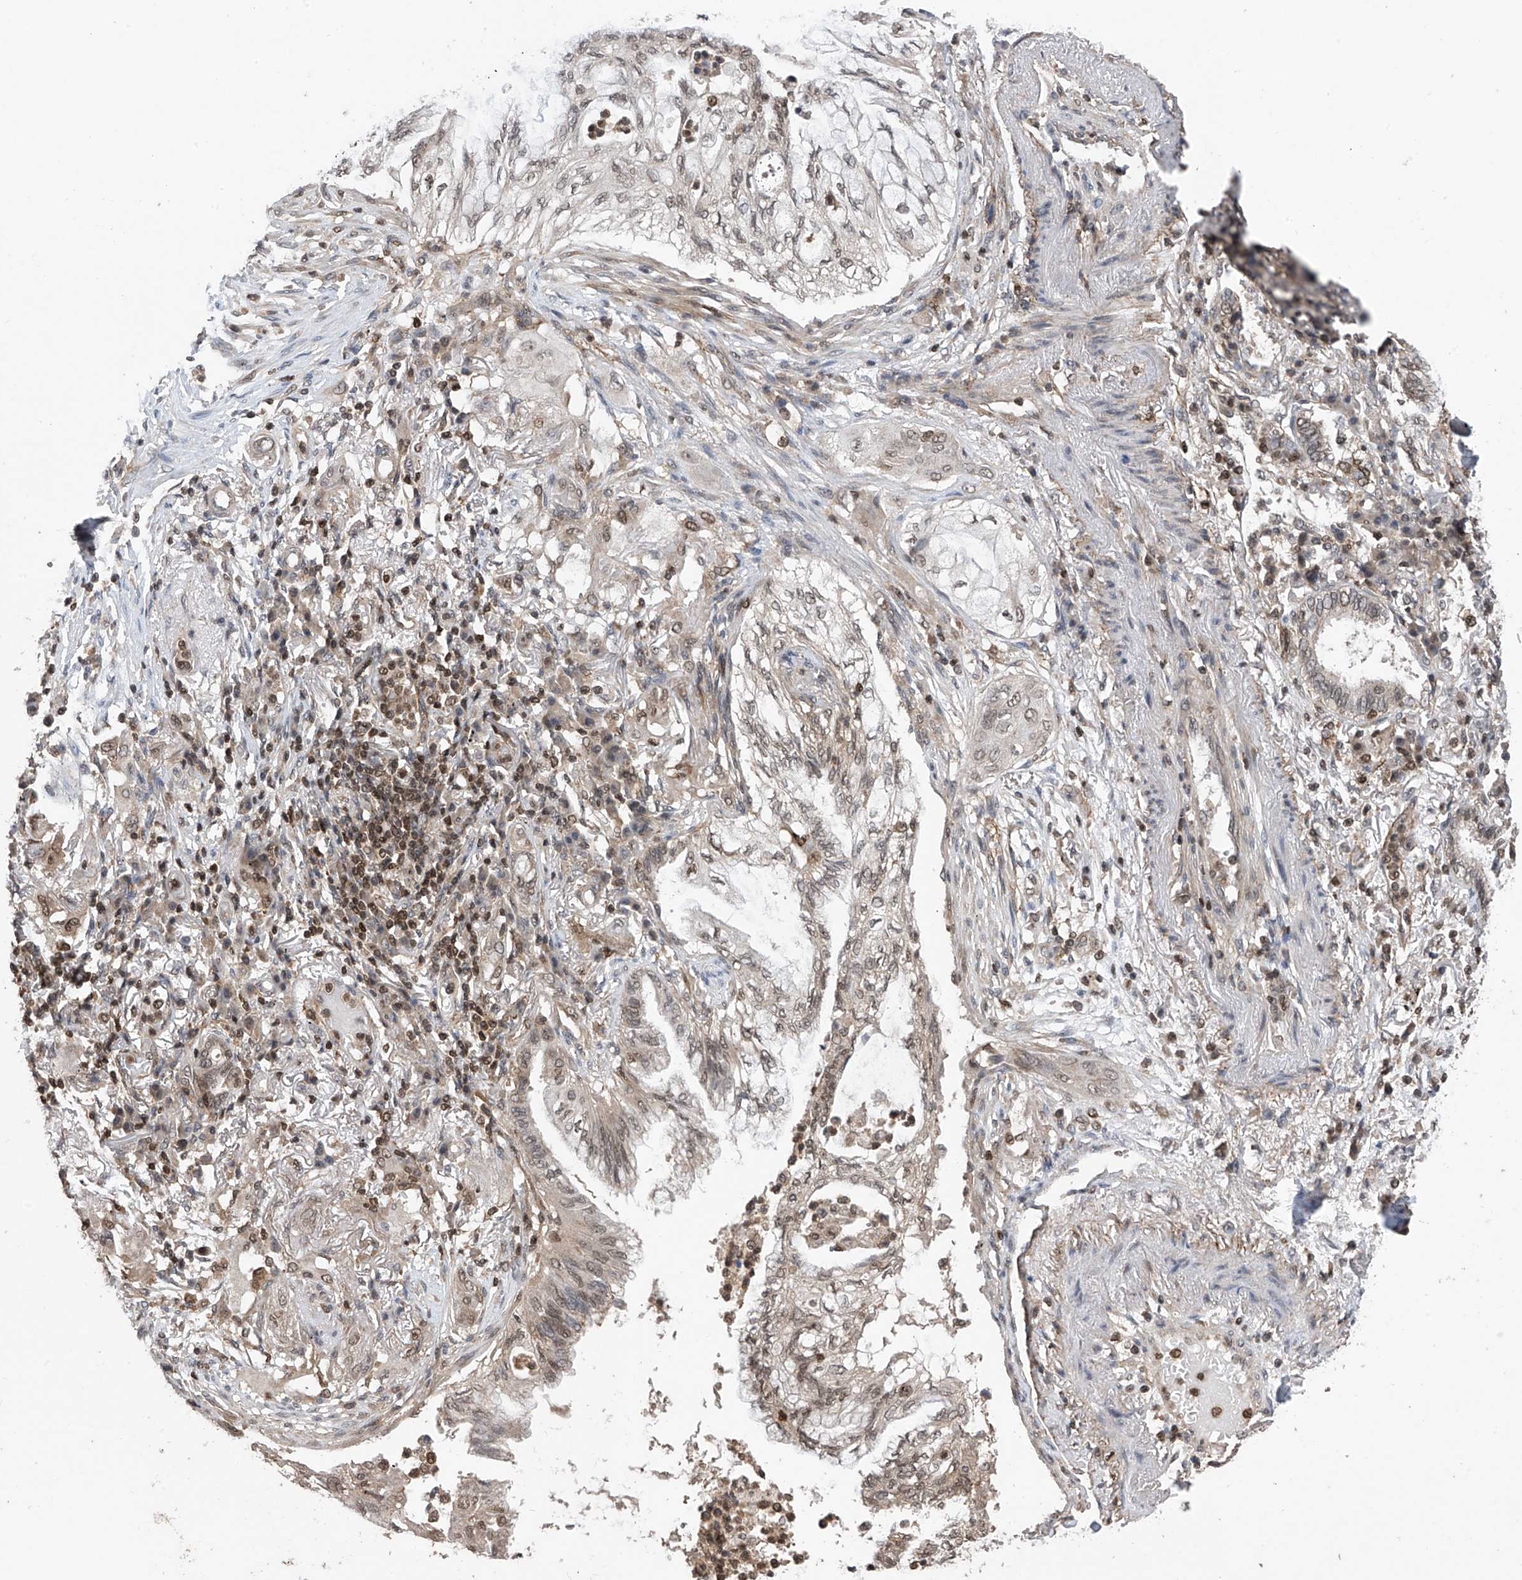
{"staining": {"intensity": "moderate", "quantity": "25%-75%", "location": "nuclear"}, "tissue": "lung cancer", "cell_type": "Tumor cells", "image_type": "cancer", "snomed": [{"axis": "morphology", "description": "Adenocarcinoma, NOS"}, {"axis": "topography", "description": "Lung"}], "caption": "Immunohistochemical staining of human lung cancer shows medium levels of moderate nuclear protein positivity in approximately 25%-75% of tumor cells.", "gene": "DNAJC9", "patient": {"sex": "female", "age": 70}}